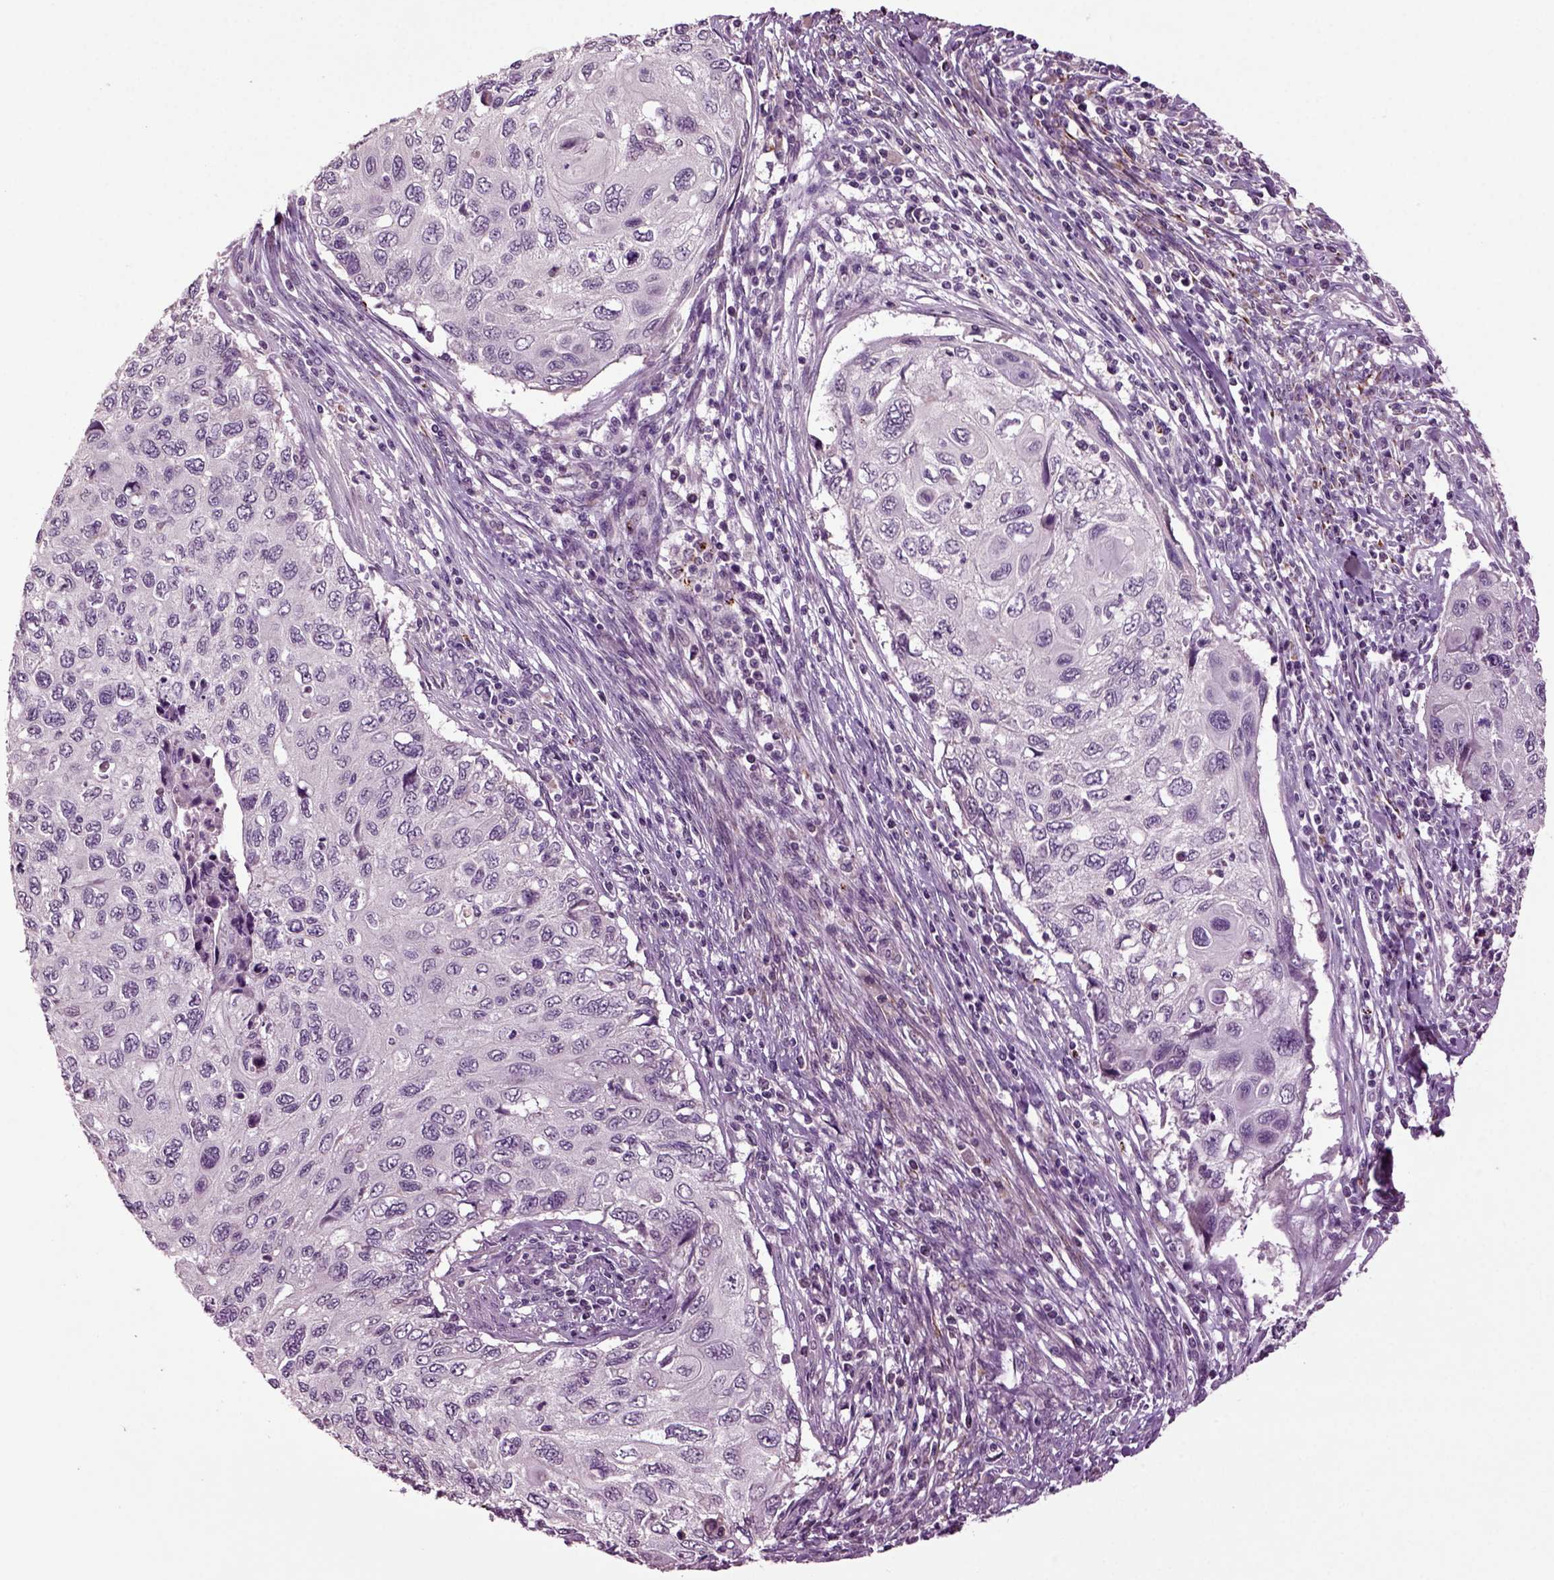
{"staining": {"intensity": "negative", "quantity": "none", "location": "none"}, "tissue": "cervical cancer", "cell_type": "Tumor cells", "image_type": "cancer", "snomed": [{"axis": "morphology", "description": "Squamous cell carcinoma, NOS"}, {"axis": "topography", "description": "Cervix"}], "caption": "Tumor cells are negative for protein expression in human squamous cell carcinoma (cervical).", "gene": "SLC17A6", "patient": {"sex": "female", "age": 70}}